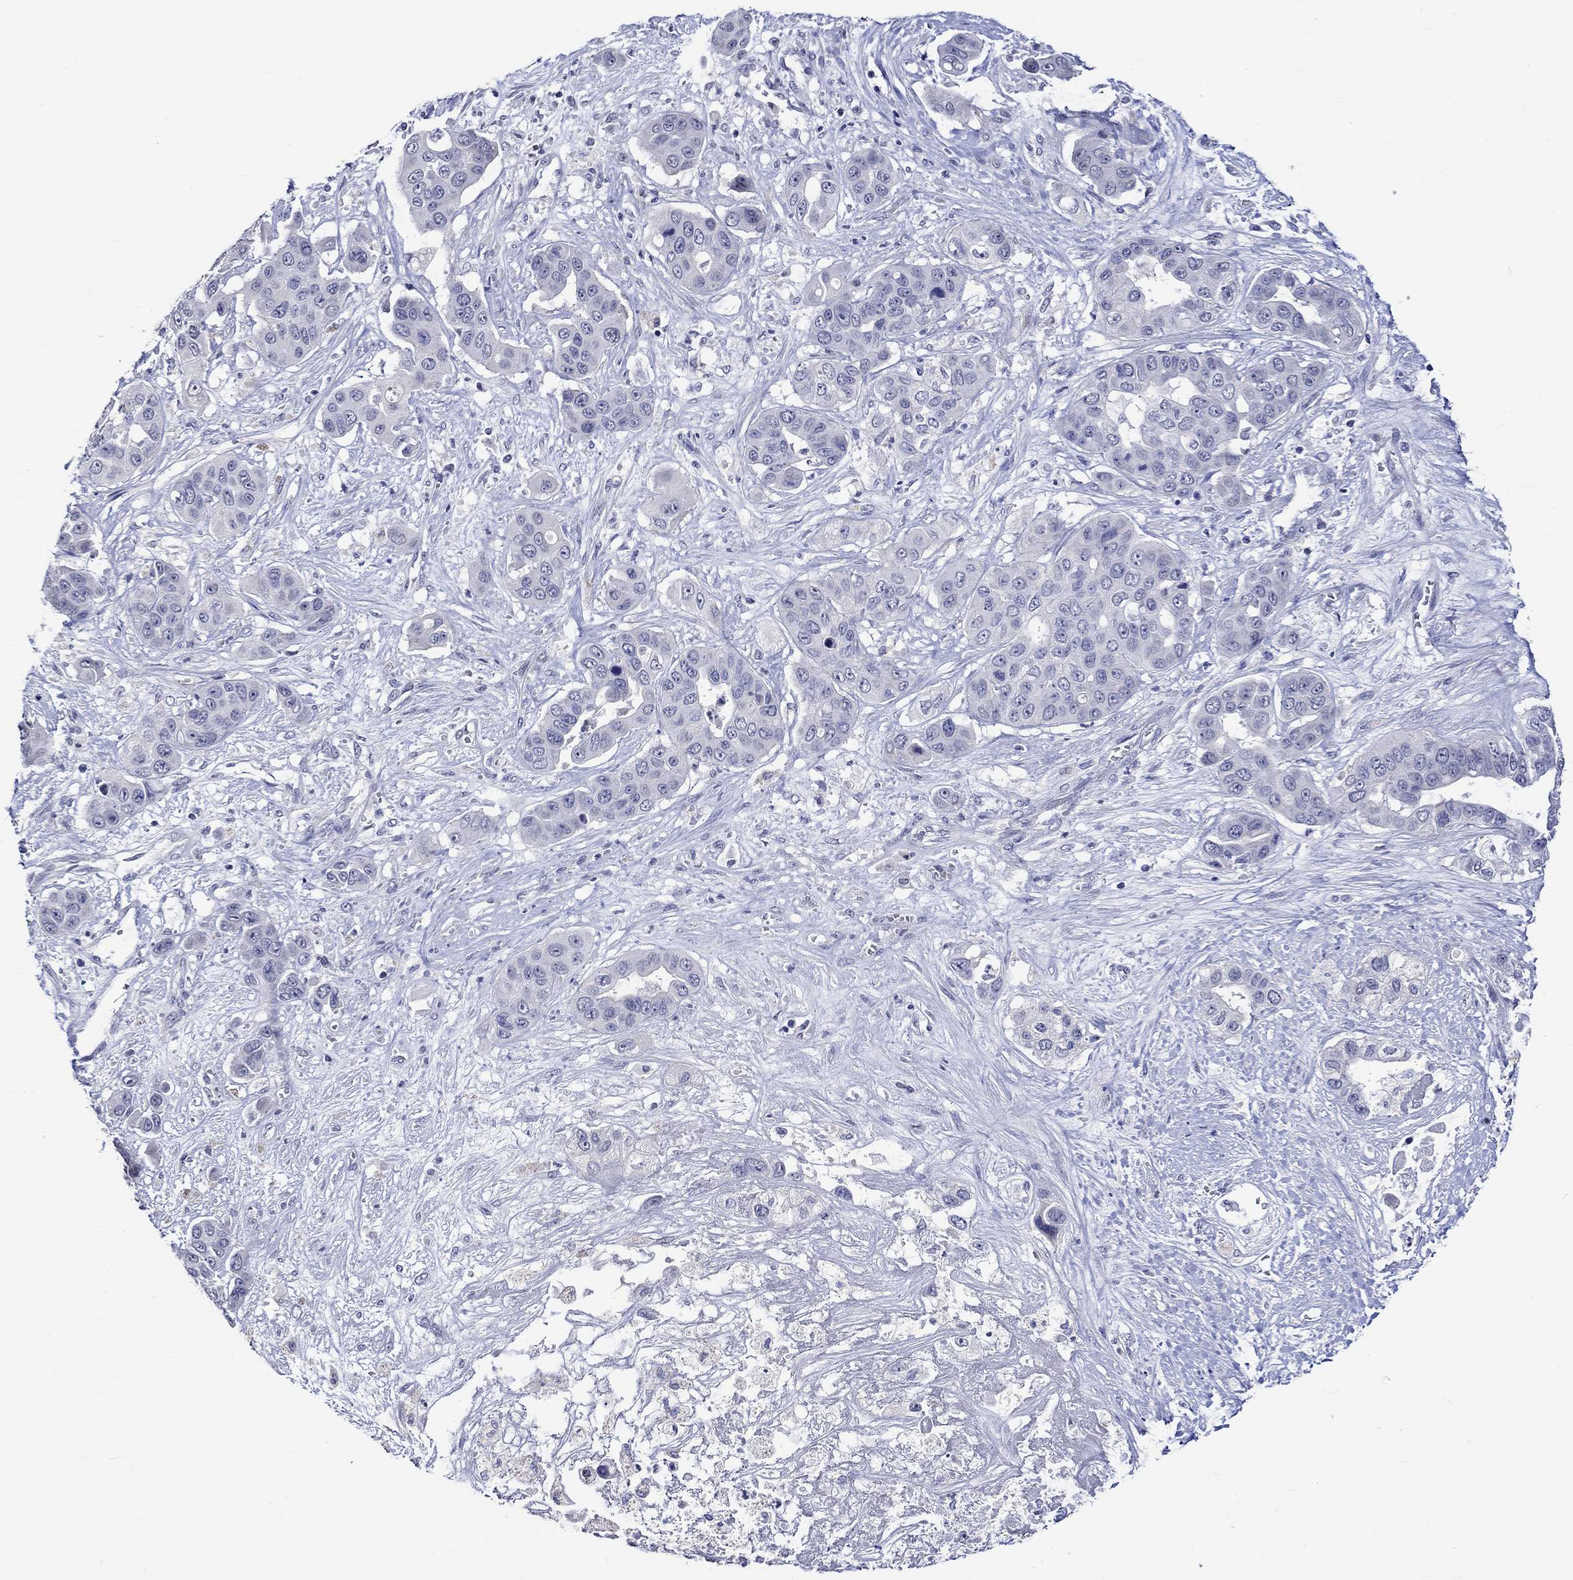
{"staining": {"intensity": "negative", "quantity": "none", "location": "none"}, "tissue": "liver cancer", "cell_type": "Tumor cells", "image_type": "cancer", "snomed": [{"axis": "morphology", "description": "Cholangiocarcinoma"}, {"axis": "topography", "description": "Liver"}], "caption": "Immunohistochemical staining of liver cancer exhibits no significant staining in tumor cells. Brightfield microscopy of immunohistochemistry (IHC) stained with DAB (3,3'-diaminobenzidine) (brown) and hematoxylin (blue), captured at high magnification.", "gene": "CRYAB", "patient": {"sex": "female", "age": 52}}